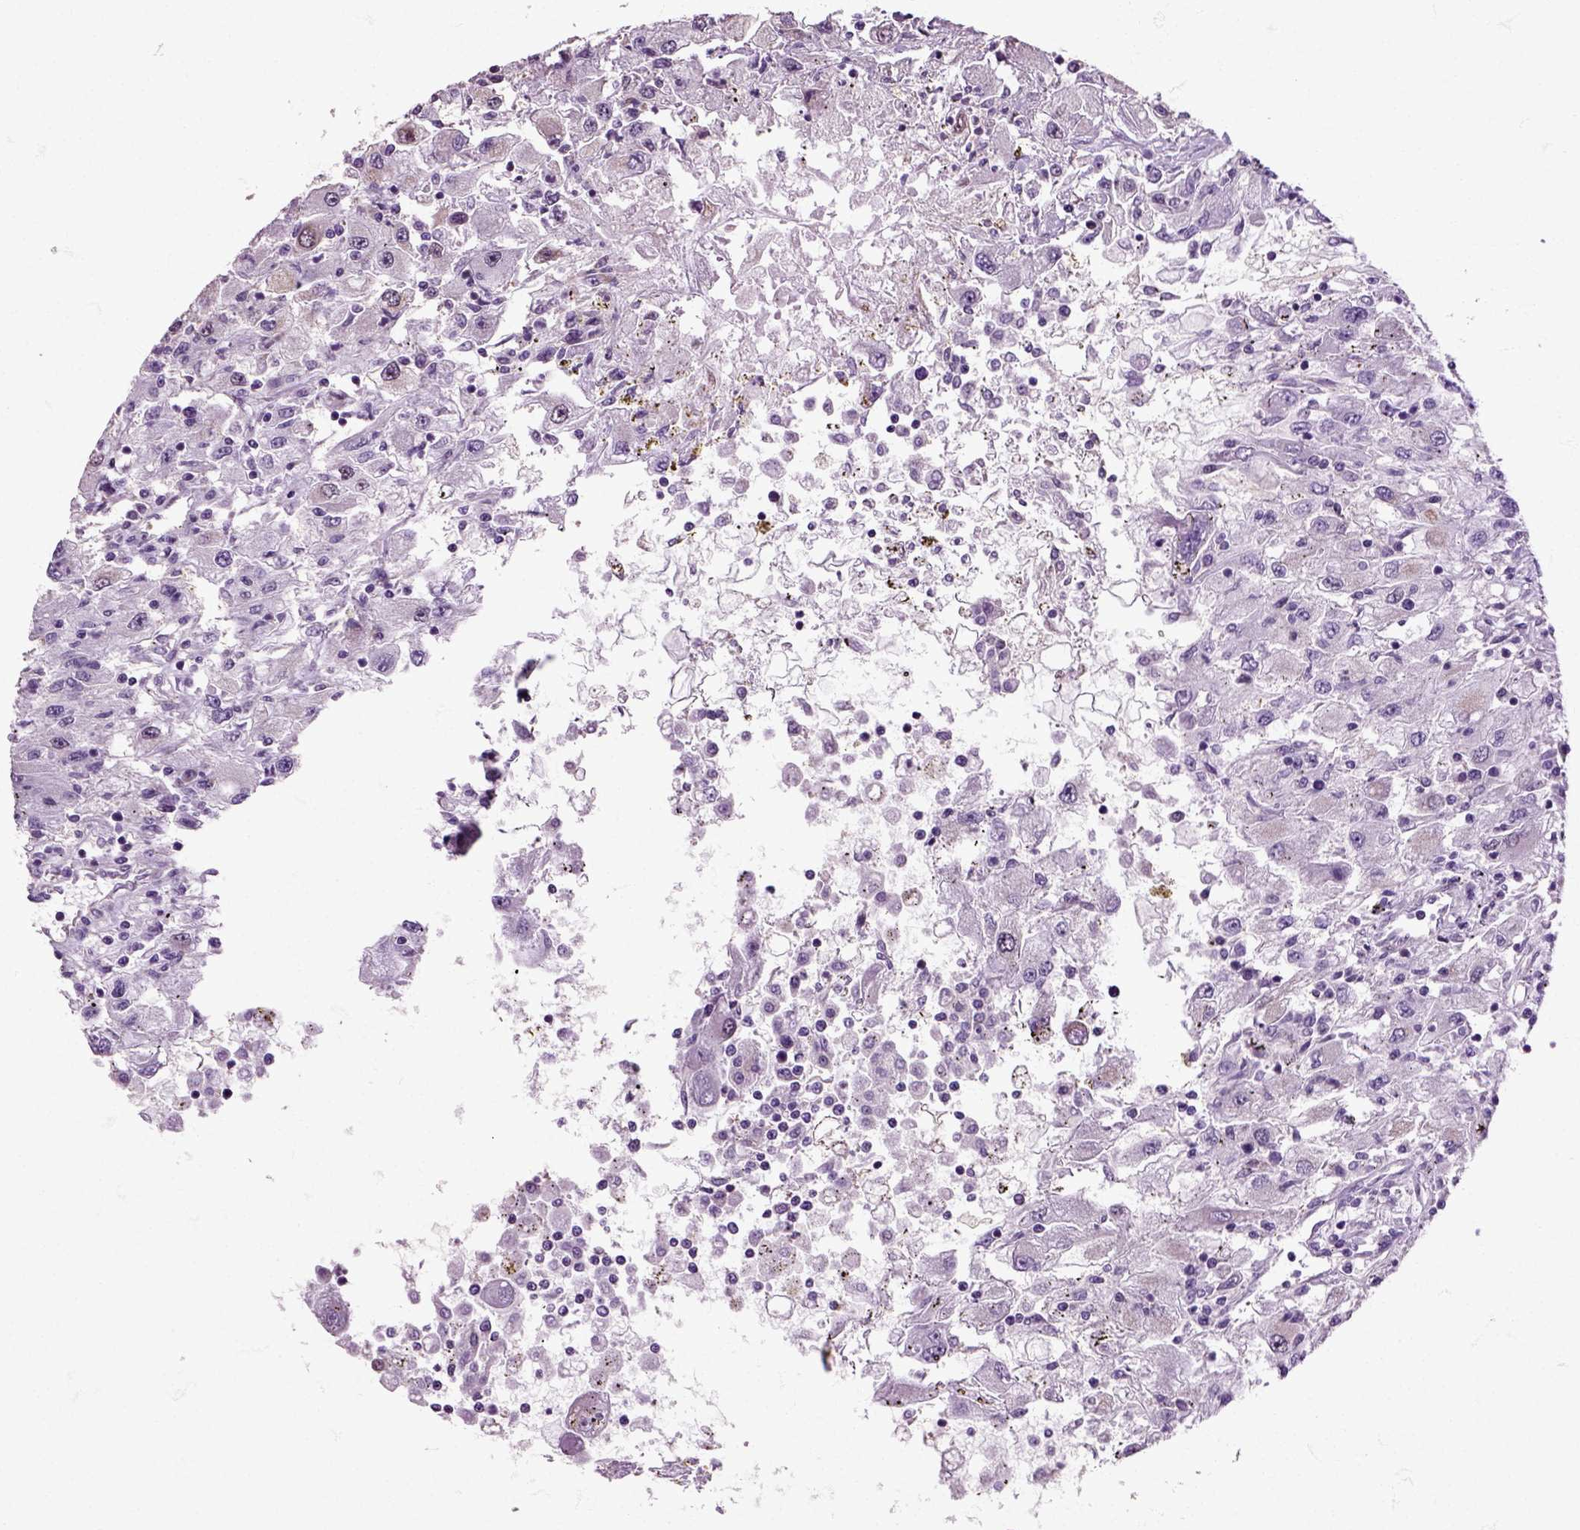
{"staining": {"intensity": "negative", "quantity": "none", "location": "none"}, "tissue": "renal cancer", "cell_type": "Tumor cells", "image_type": "cancer", "snomed": [{"axis": "morphology", "description": "Adenocarcinoma, NOS"}, {"axis": "topography", "description": "Kidney"}], "caption": "This is an immunohistochemistry (IHC) image of human renal cancer (adenocarcinoma). There is no expression in tumor cells.", "gene": "HSPA2", "patient": {"sex": "female", "age": 67}}